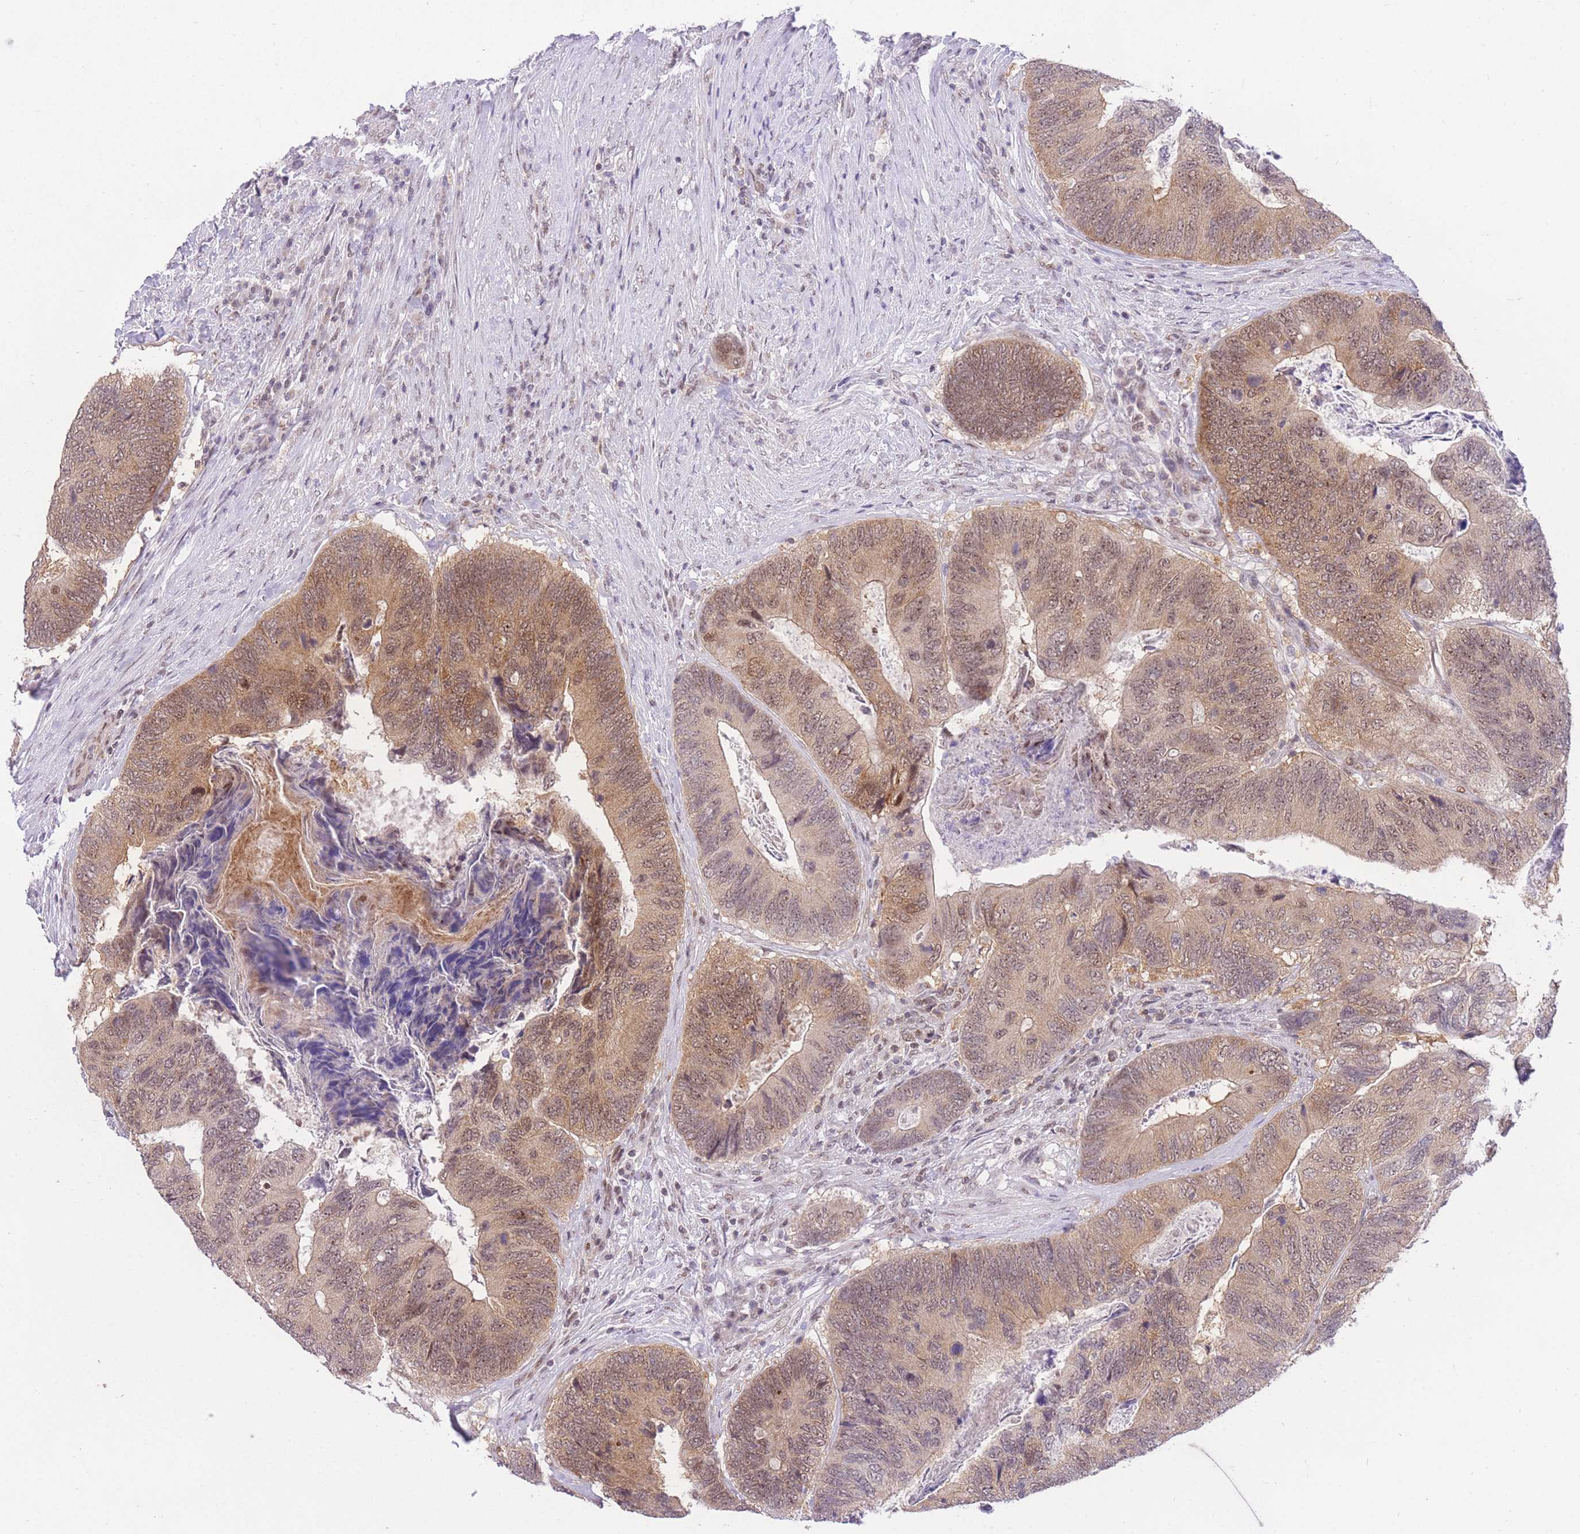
{"staining": {"intensity": "moderate", "quantity": ">75%", "location": "cytoplasmic/membranous,nuclear"}, "tissue": "colorectal cancer", "cell_type": "Tumor cells", "image_type": "cancer", "snomed": [{"axis": "morphology", "description": "Adenocarcinoma, NOS"}, {"axis": "topography", "description": "Colon"}], "caption": "This image displays adenocarcinoma (colorectal) stained with IHC to label a protein in brown. The cytoplasmic/membranous and nuclear of tumor cells show moderate positivity for the protein. Nuclei are counter-stained blue.", "gene": "STK39", "patient": {"sex": "female", "age": 67}}